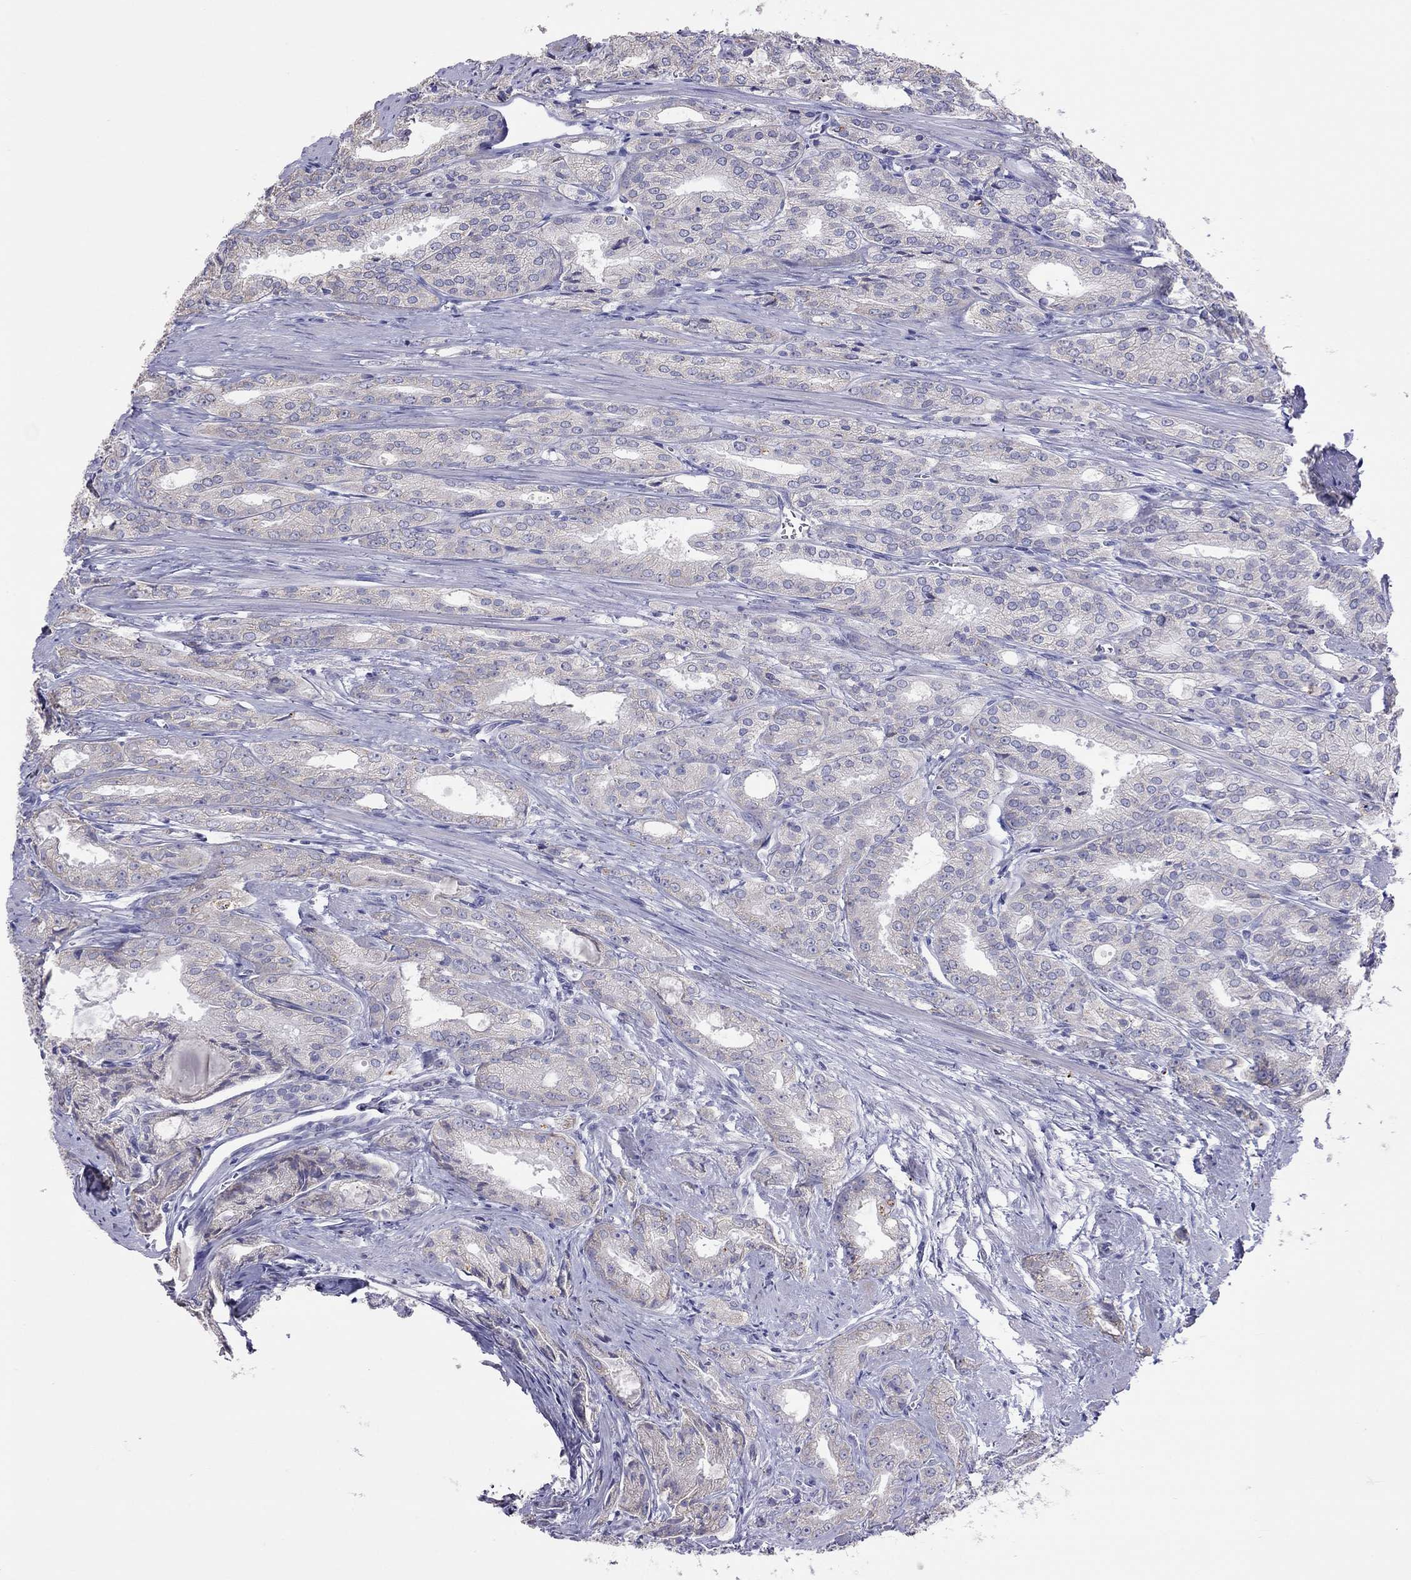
{"staining": {"intensity": "negative", "quantity": "none", "location": "none"}, "tissue": "prostate cancer", "cell_type": "Tumor cells", "image_type": "cancer", "snomed": [{"axis": "morphology", "description": "Adenocarcinoma, NOS"}, {"axis": "morphology", "description": "Adenocarcinoma, High grade"}, {"axis": "topography", "description": "Prostate"}], "caption": "An image of human prostate adenocarcinoma is negative for staining in tumor cells.", "gene": "COL9A1", "patient": {"sex": "male", "age": 70}}